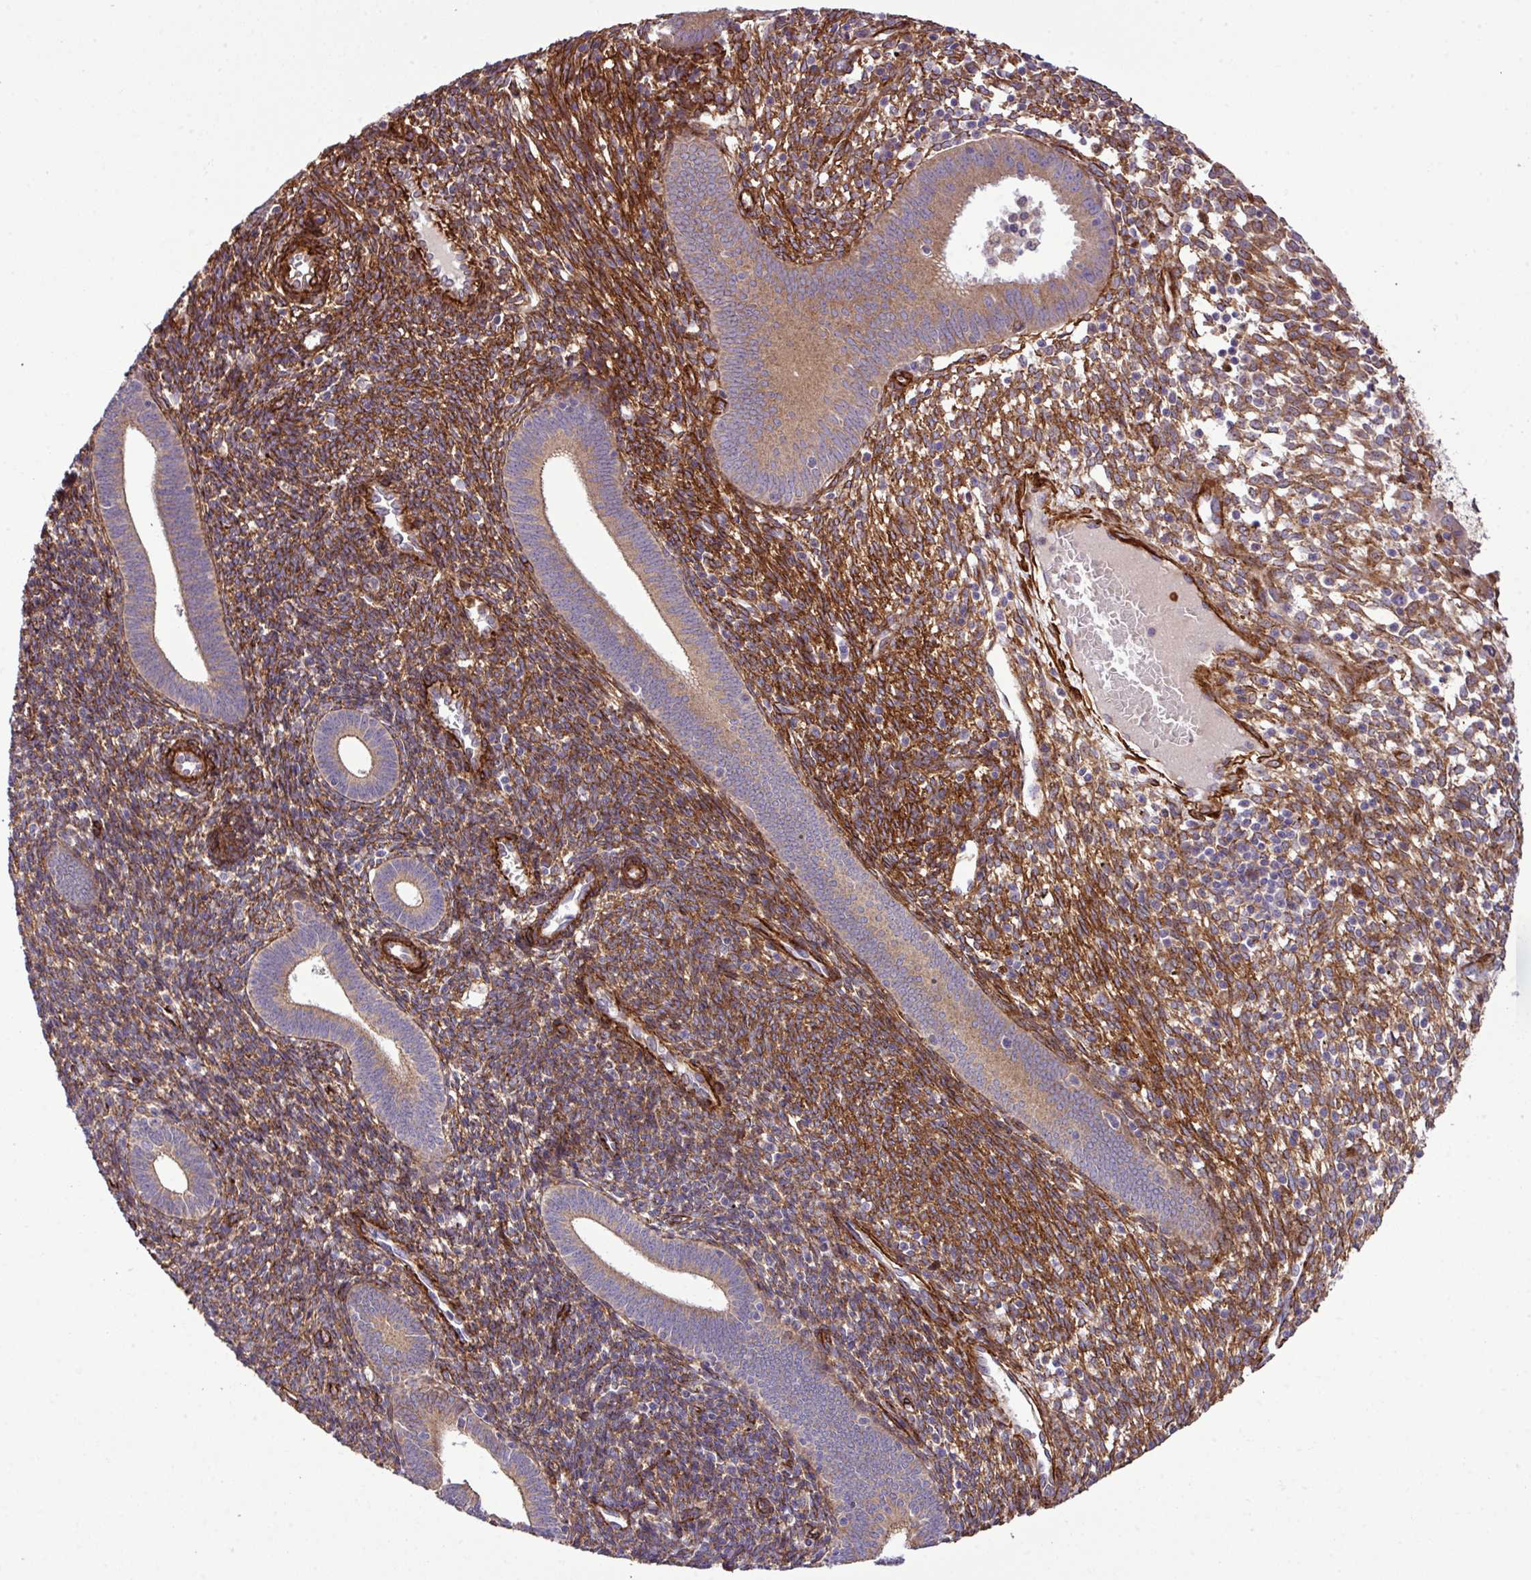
{"staining": {"intensity": "strong", "quantity": ">75%", "location": "cytoplasmic/membranous"}, "tissue": "endometrium", "cell_type": "Cells in endometrial stroma", "image_type": "normal", "snomed": [{"axis": "morphology", "description": "Normal tissue, NOS"}, {"axis": "topography", "description": "Endometrium"}], "caption": "The histopathology image demonstrates a brown stain indicating the presence of a protein in the cytoplasmic/membranous of cells in endometrial stroma in endometrium. (DAB (3,3'-diaminobenzidine) IHC with brightfield microscopy, high magnification).", "gene": "FAM47E", "patient": {"sex": "female", "age": 41}}